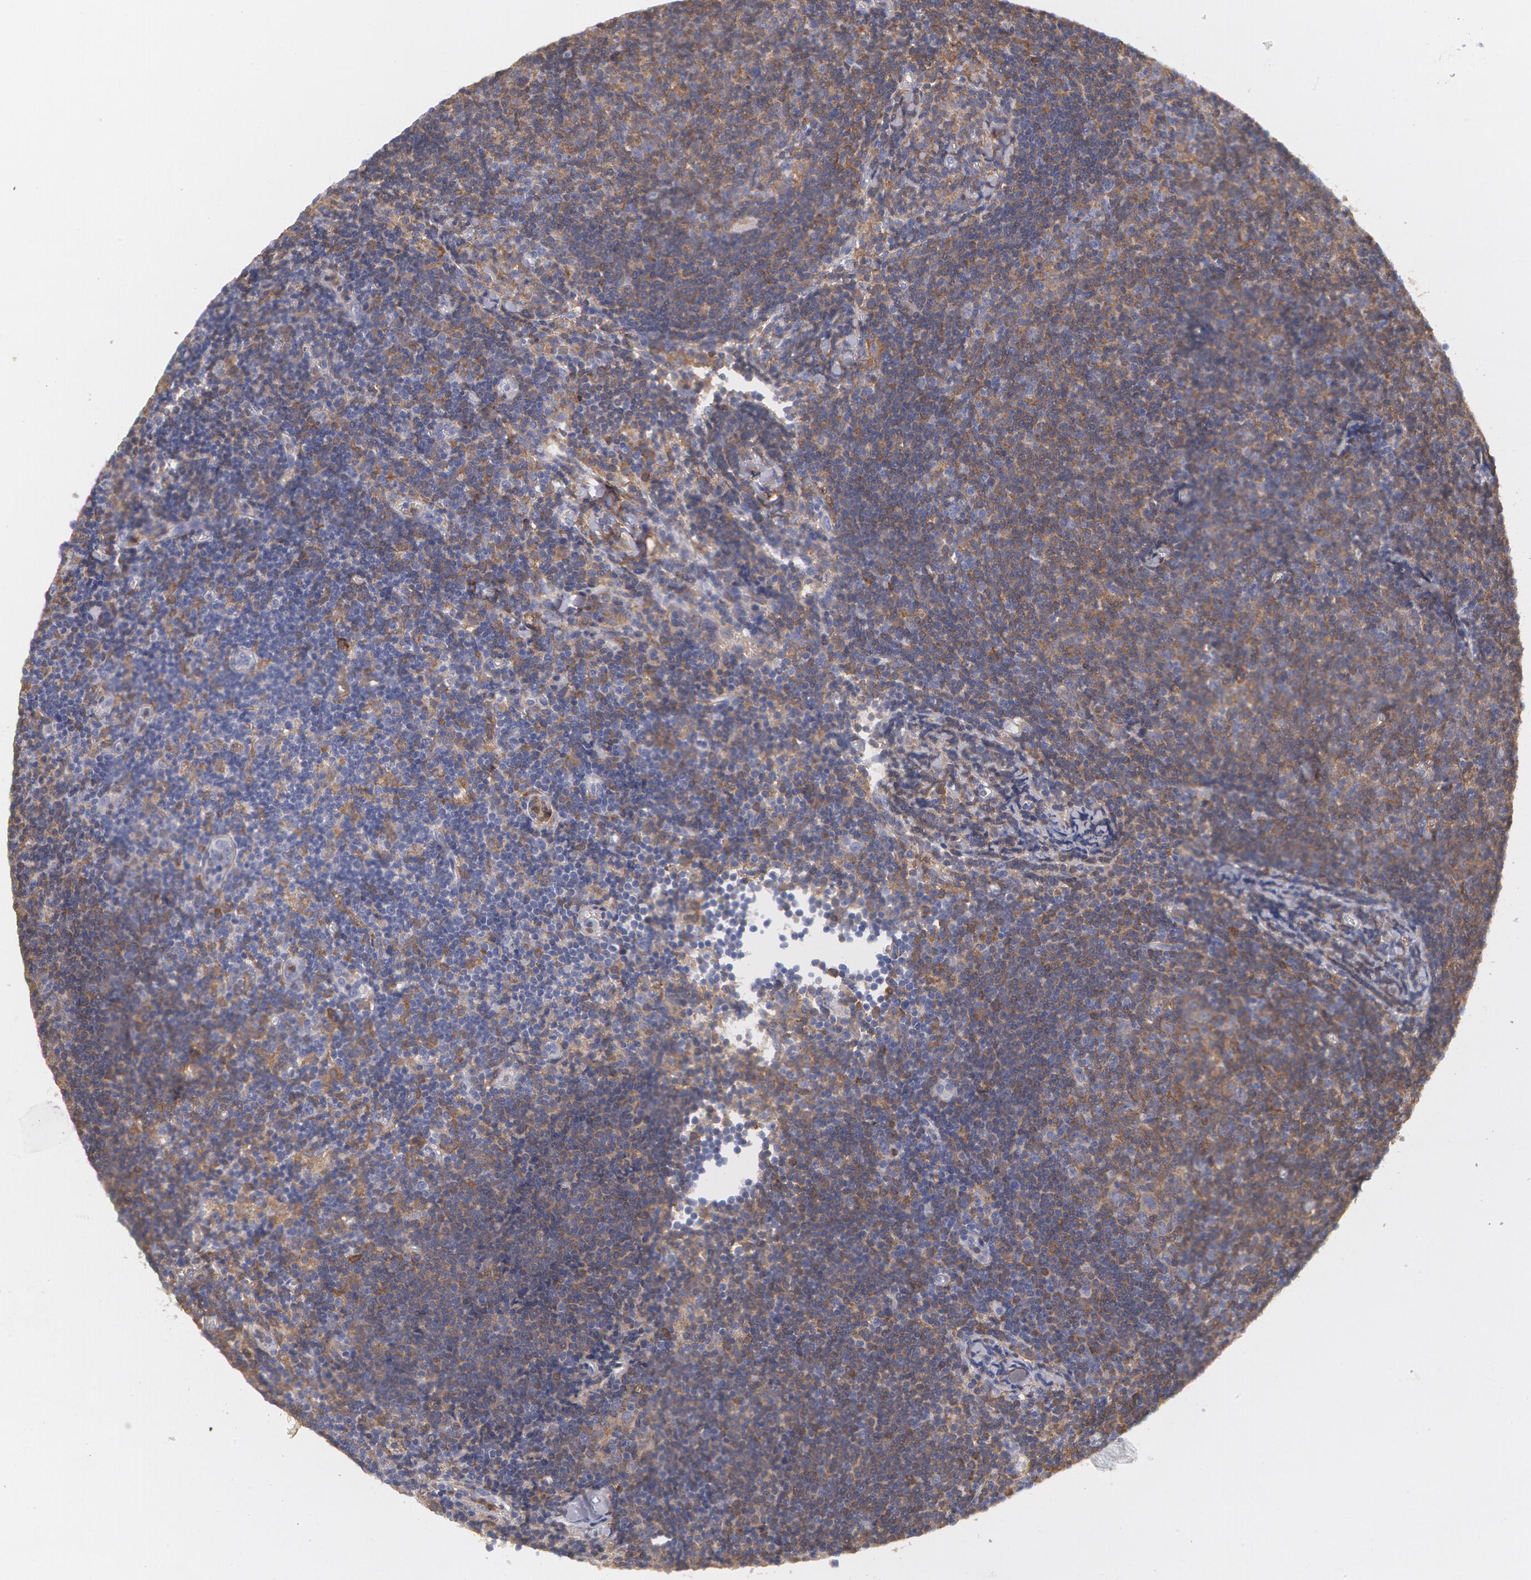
{"staining": {"intensity": "weak", "quantity": "25%-75%", "location": "cytoplasmic/membranous"}, "tissue": "lymphoma", "cell_type": "Tumor cells", "image_type": "cancer", "snomed": [{"axis": "morphology", "description": "Malignant lymphoma, non-Hodgkin's type, Low grade"}, {"axis": "topography", "description": "Lymph node"}], "caption": "Malignant lymphoma, non-Hodgkin's type (low-grade) stained with a brown dye displays weak cytoplasmic/membranous positive positivity in about 25%-75% of tumor cells.", "gene": "SYK", "patient": {"sex": "male", "age": 49}}